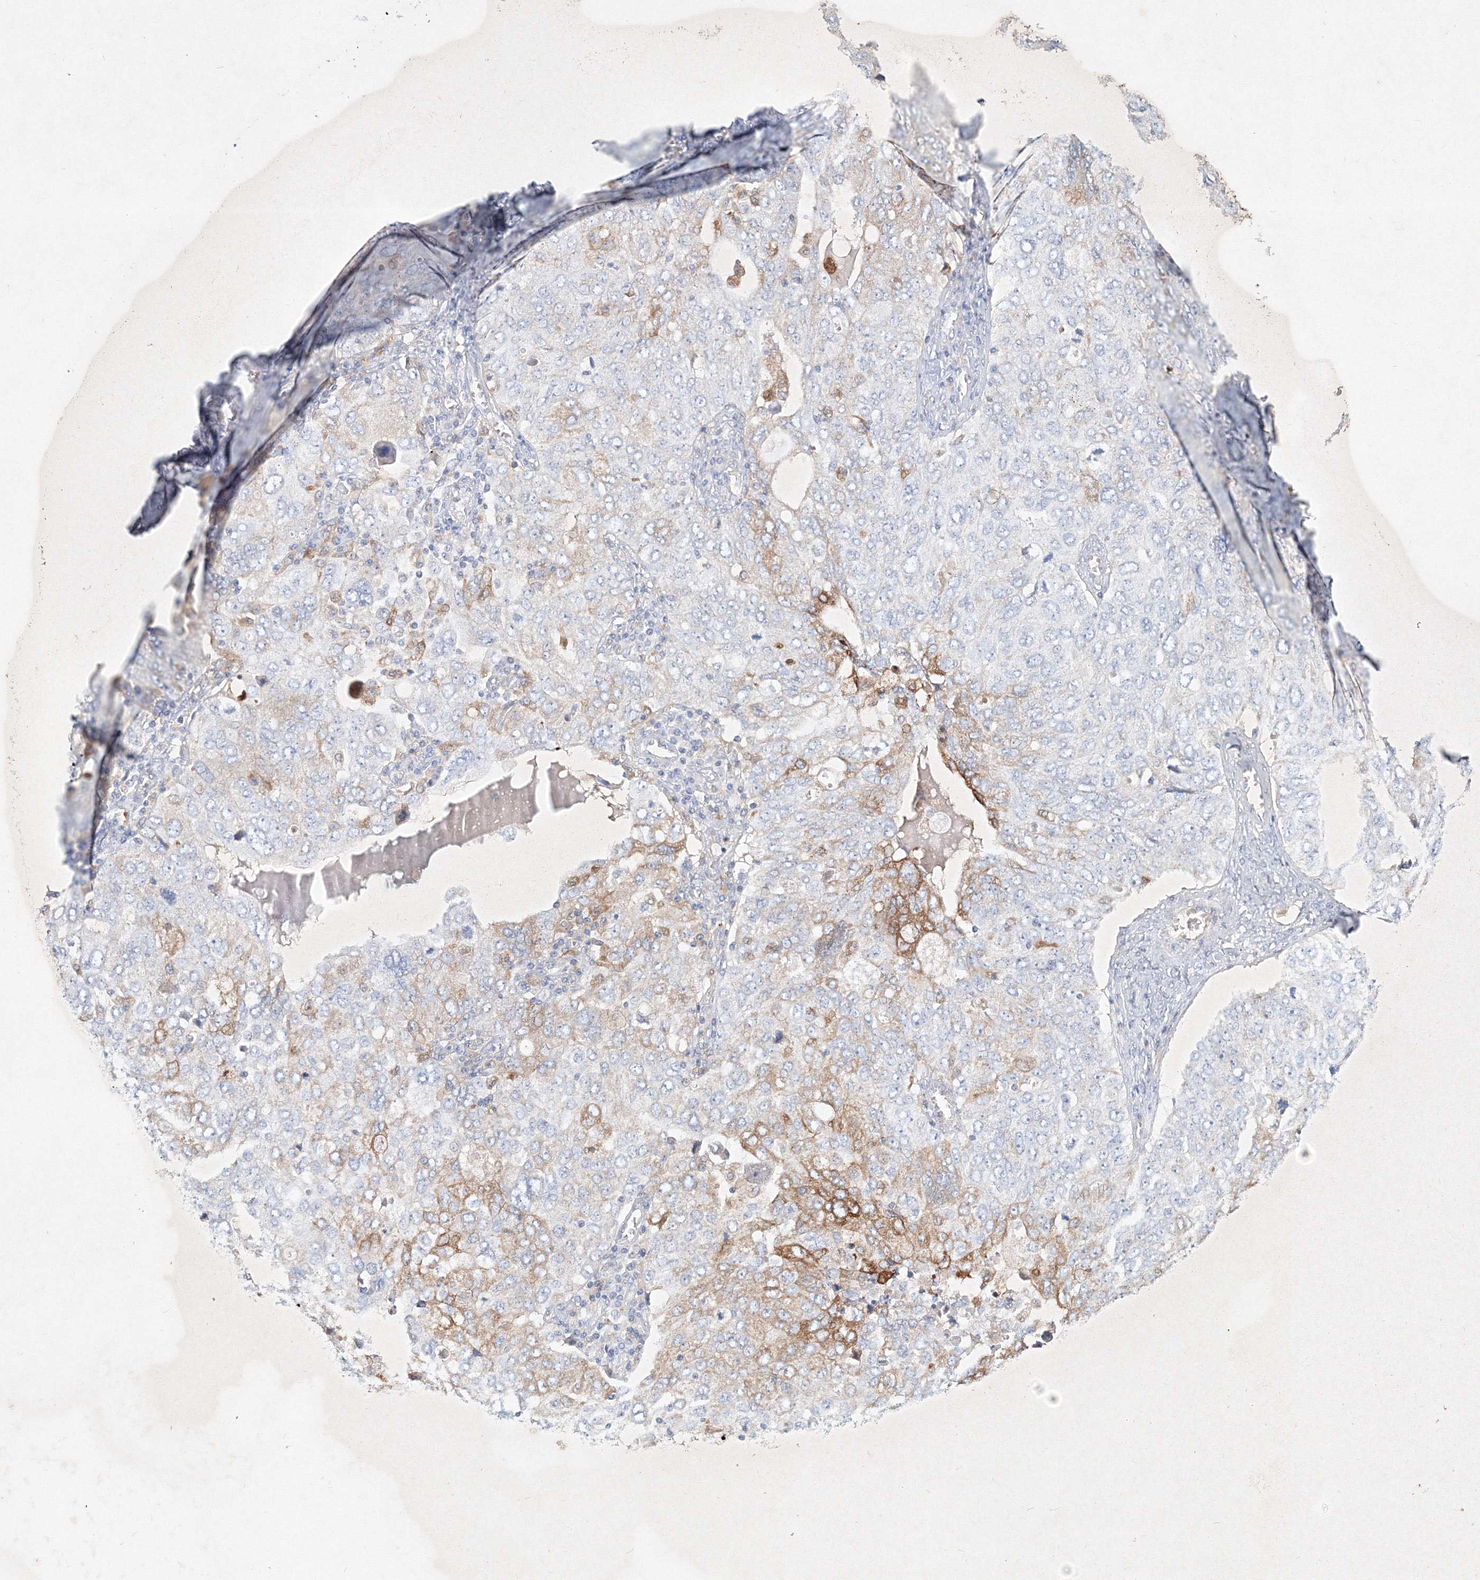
{"staining": {"intensity": "moderate", "quantity": "<25%", "location": "cytoplasmic/membranous"}, "tissue": "ovarian cancer", "cell_type": "Tumor cells", "image_type": "cancer", "snomed": [{"axis": "morphology", "description": "Carcinoma, endometroid"}, {"axis": "topography", "description": "Ovary"}], "caption": "A brown stain highlights moderate cytoplasmic/membranous staining of a protein in human endometroid carcinoma (ovarian) tumor cells.", "gene": "CXXC4", "patient": {"sex": "female", "age": 62}}